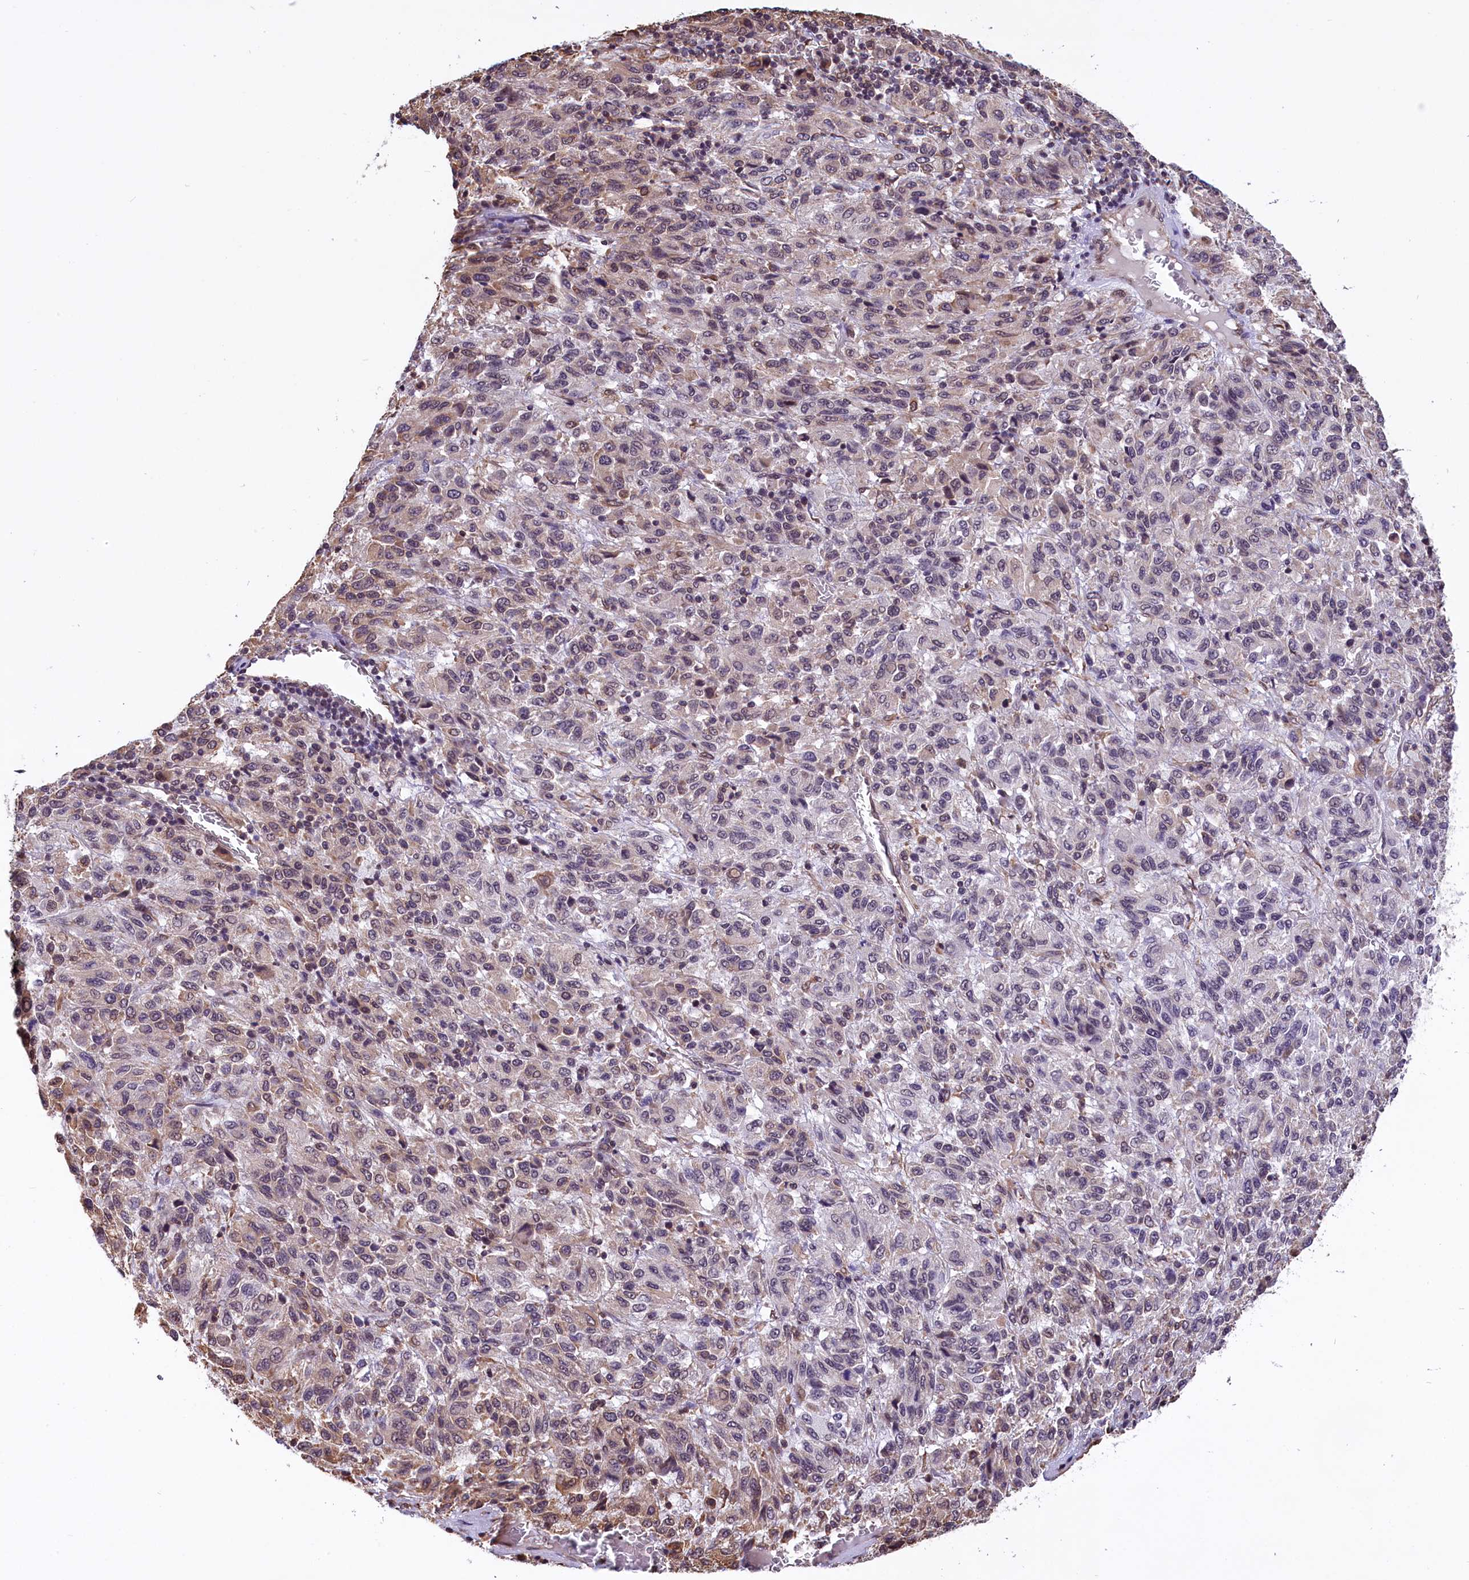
{"staining": {"intensity": "moderate", "quantity": "<25%", "location": "cytoplasmic/membranous,nuclear"}, "tissue": "melanoma", "cell_type": "Tumor cells", "image_type": "cancer", "snomed": [{"axis": "morphology", "description": "Malignant melanoma, Metastatic site"}, {"axis": "topography", "description": "Lung"}], "caption": "Immunohistochemistry (IHC) of human malignant melanoma (metastatic site) shows low levels of moderate cytoplasmic/membranous and nuclear positivity in about <25% of tumor cells. (brown staining indicates protein expression, while blue staining denotes nuclei).", "gene": "ZC3H4", "patient": {"sex": "male", "age": 64}}